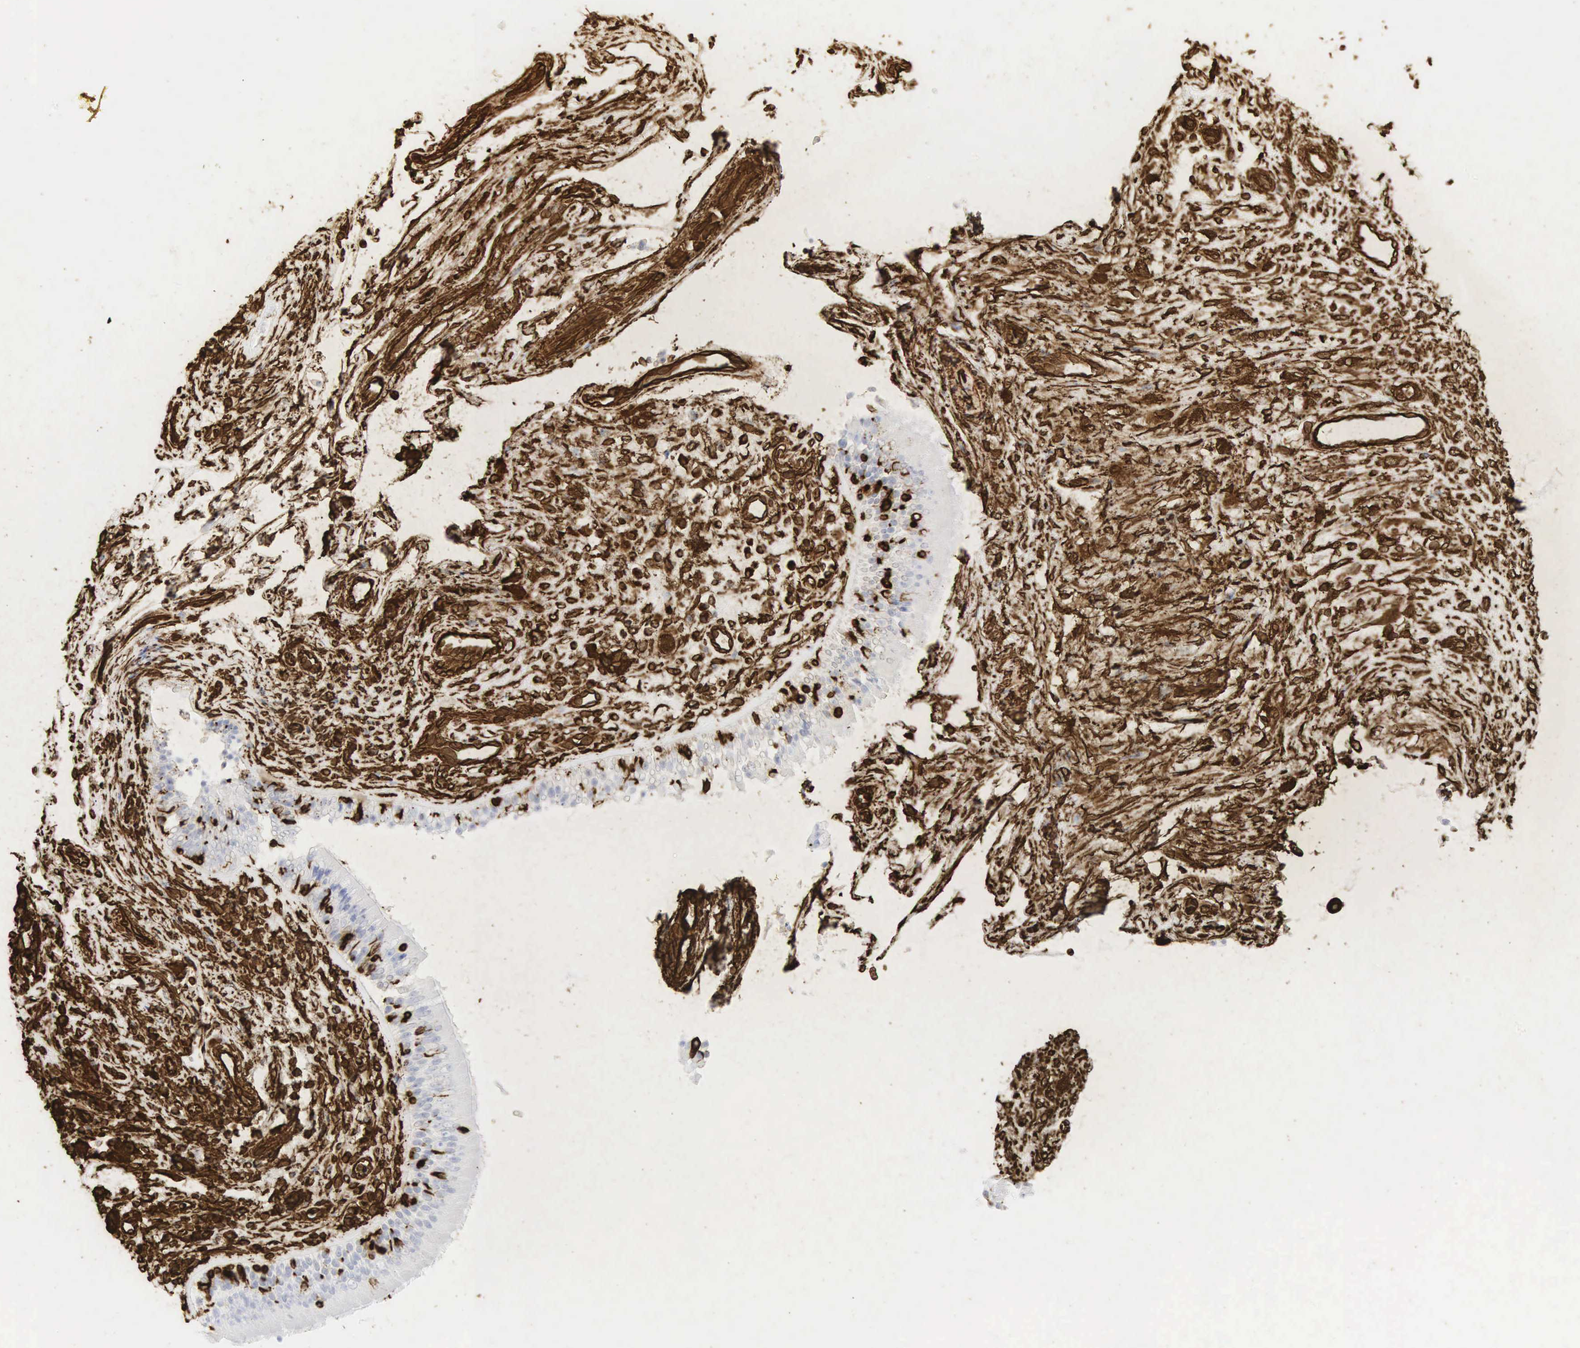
{"staining": {"intensity": "strong", "quantity": "<25%", "location": "cytoplasmic/membranous"}, "tissue": "nasopharynx", "cell_type": "Respiratory epithelial cells", "image_type": "normal", "snomed": [{"axis": "morphology", "description": "Normal tissue, NOS"}, {"axis": "topography", "description": "Nasopharynx"}], "caption": "Immunohistochemistry (IHC) (DAB) staining of unremarkable nasopharynx exhibits strong cytoplasmic/membranous protein expression in approximately <25% of respiratory epithelial cells. (Stains: DAB in brown, nuclei in blue, Microscopy: brightfield microscopy at high magnification).", "gene": "VIM", "patient": {"sex": "male", "age": 63}}